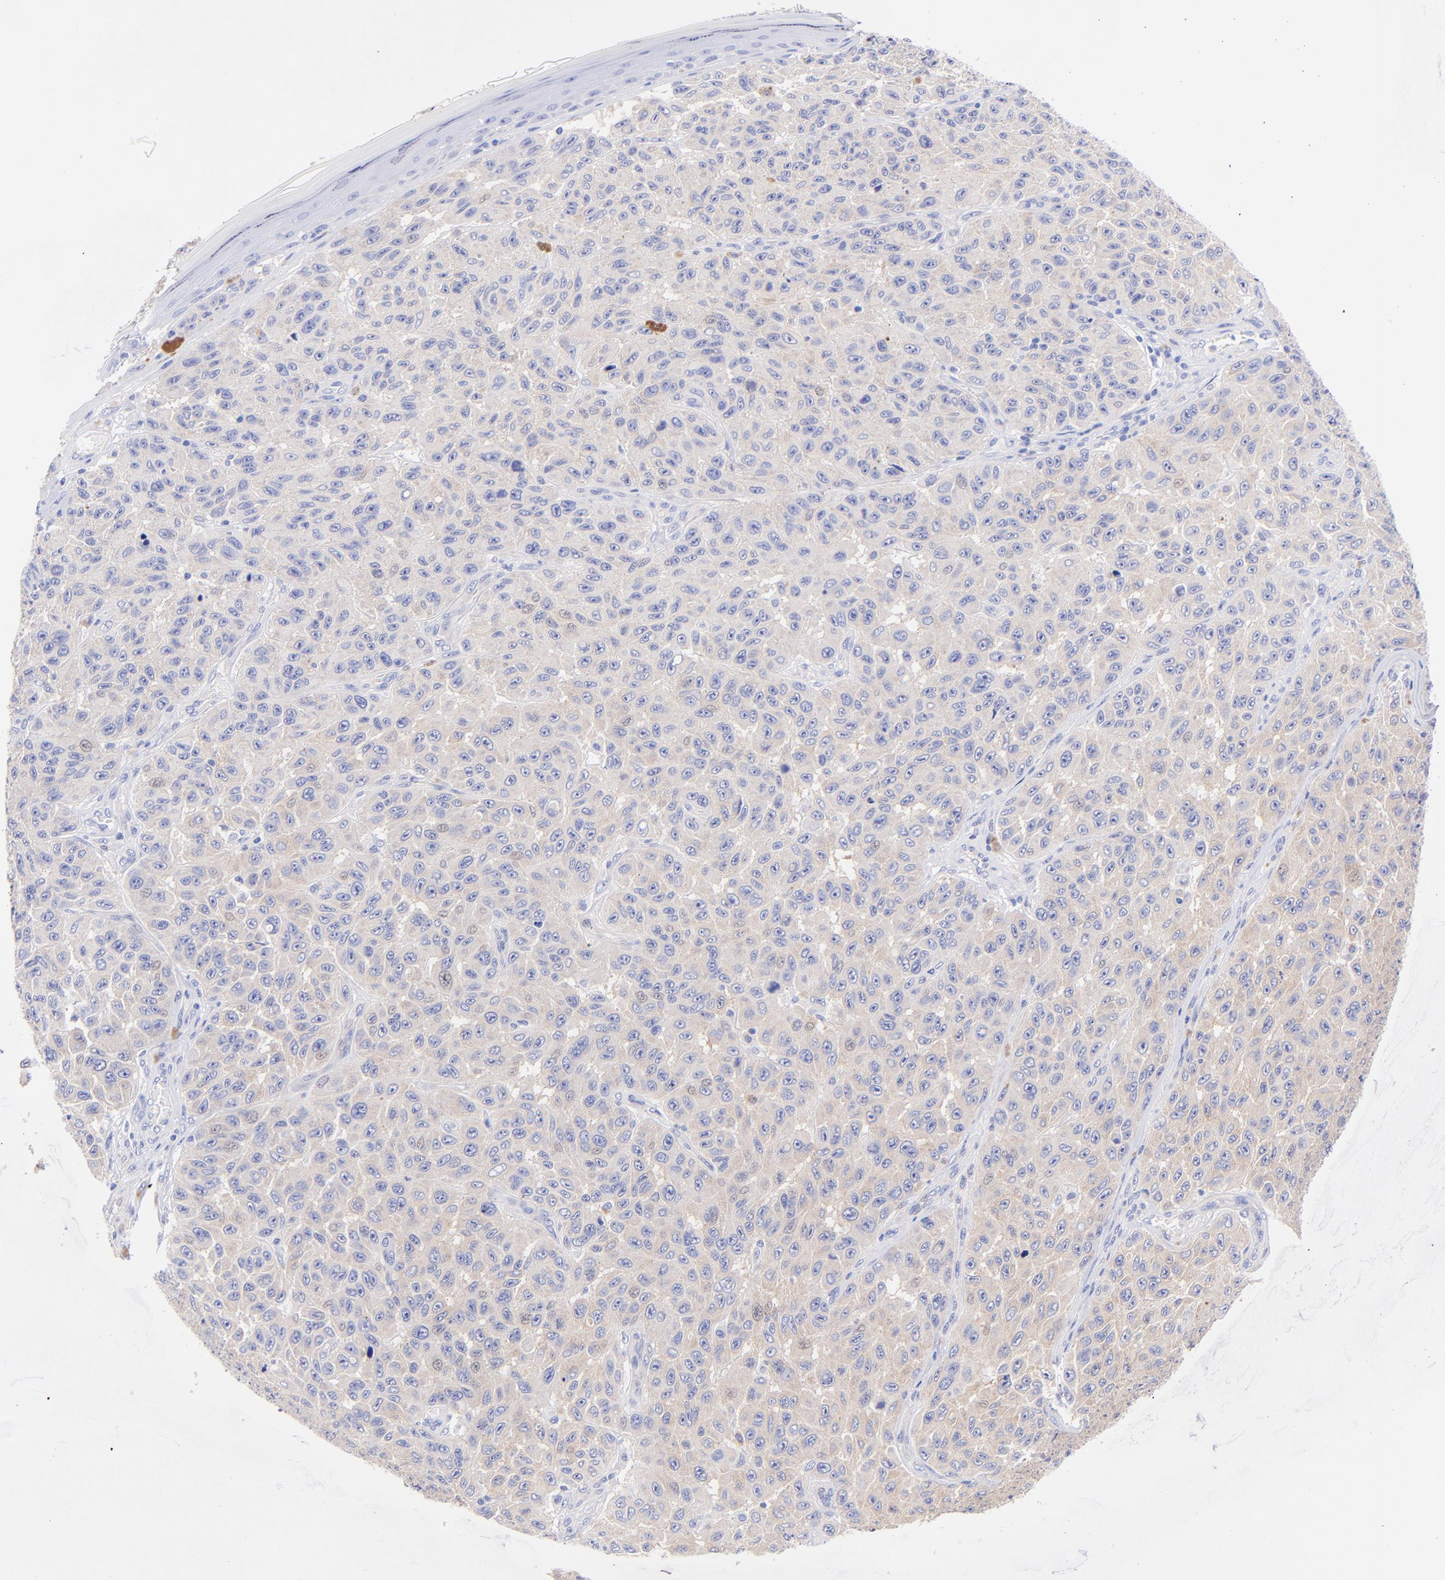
{"staining": {"intensity": "weak", "quantity": ">75%", "location": "cytoplasmic/membranous"}, "tissue": "melanoma", "cell_type": "Tumor cells", "image_type": "cancer", "snomed": [{"axis": "morphology", "description": "Malignant melanoma, NOS"}, {"axis": "topography", "description": "Skin"}], "caption": "The histopathology image exhibits a brown stain indicating the presence of a protein in the cytoplasmic/membranous of tumor cells in melanoma. (Stains: DAB in brown, nuclei in blue, Microscopy: brightfield microscopy at high magnification).", "gene": "GPHN", "patient": {"sex": "male", "age": 30}}